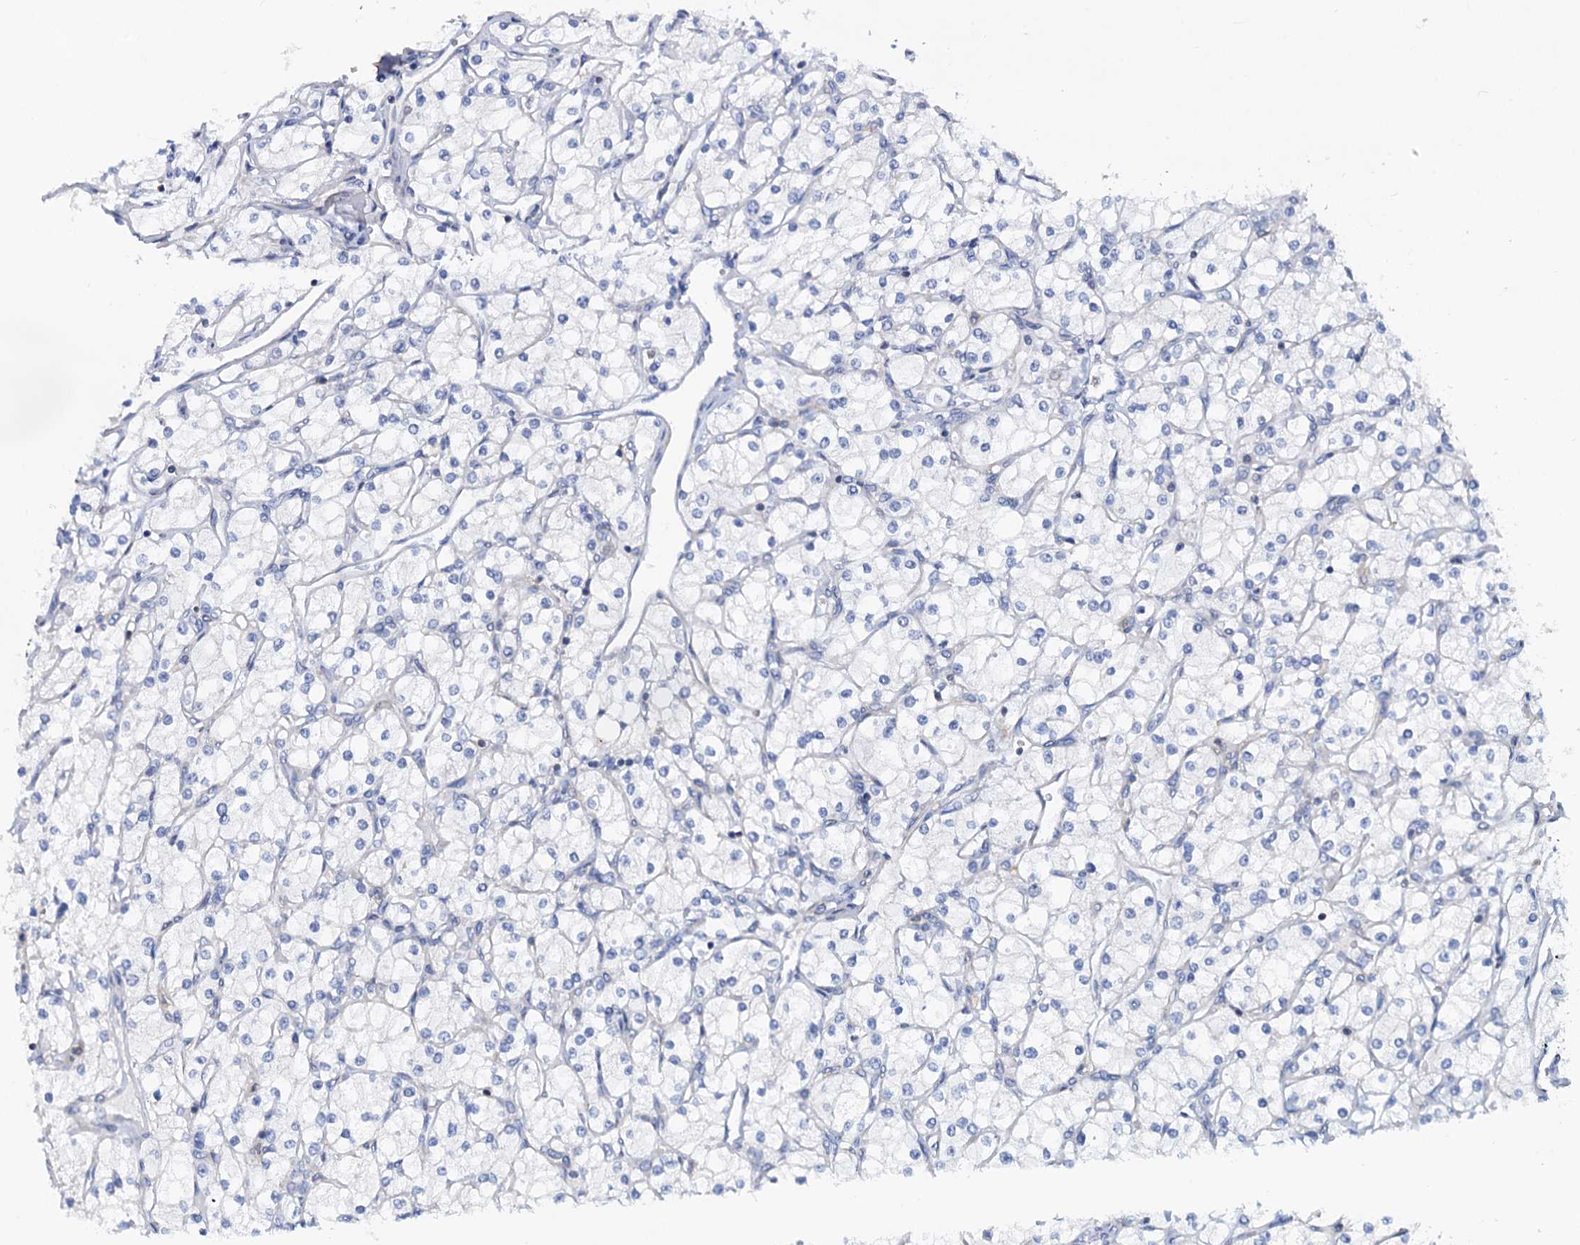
{"staining": {"intensity": "negative", "quantity": "none", "location": "none"}, "tissue": "renal cancer", "cell_type": "Tumor cells", "image_type": "cancer", "snomed": [{"axis": "morphology", "description": "Adenocarcinoma, NOS"}, {"axis": "topography", "description": "Kidney"}], "caption": "Human adenocarcinoma (renal) stained for a protein using IHC exhibits no expression in tumor cells.", "gene": "LRCH4", "patient": {"sex": "male", "age": 80}}